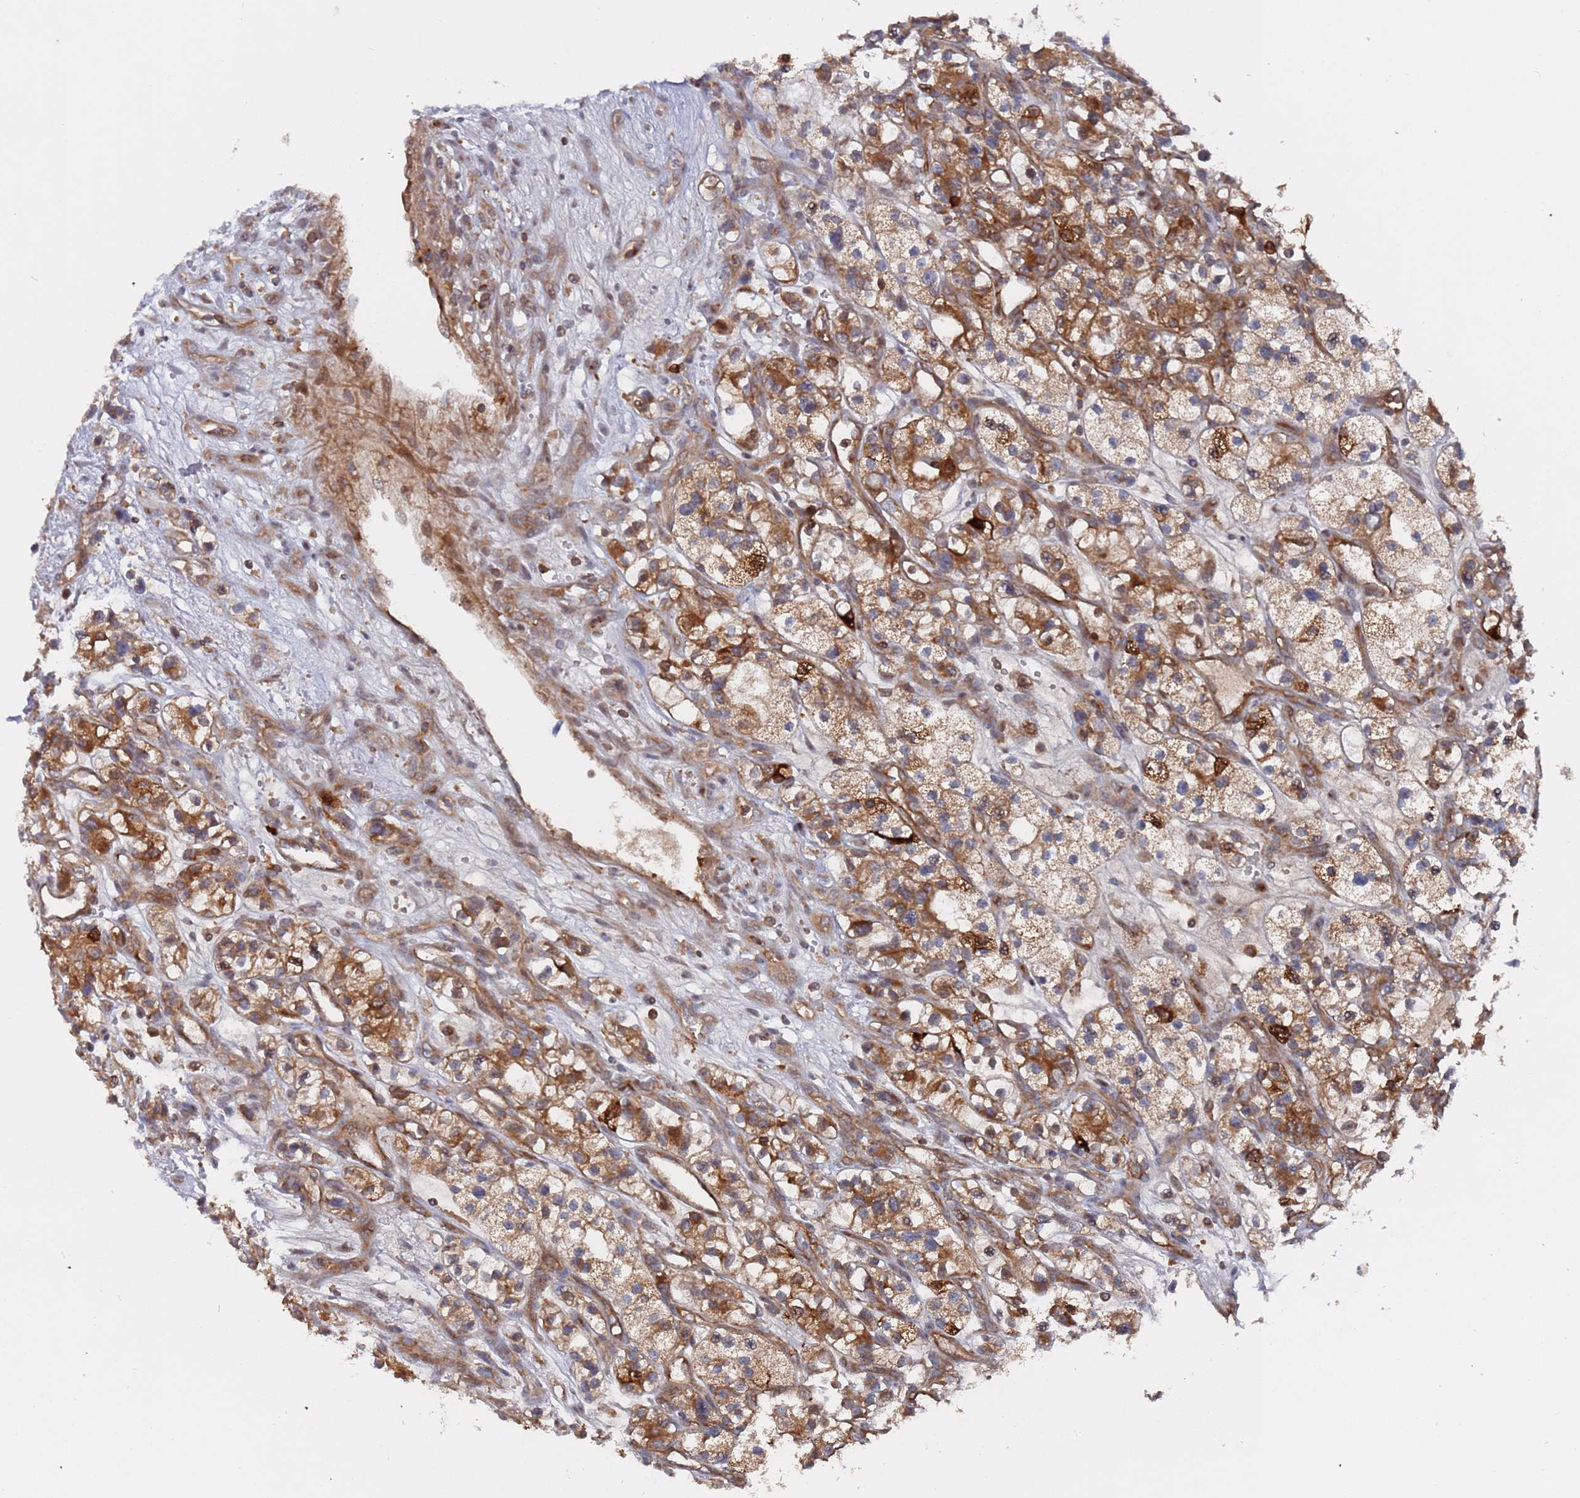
{"staining": {"intensity": "moderate", "quantity": ">75%", "location": "cytoplasmic/membranous"}, "tissue": "renal cancer", "cell_type": "Tumor cells", "image_type": "cancer", "snomed": [{"axis": "morphology", "description": "Adenocarcinoma, NOS"}, {"axis": "topography", "description": "Kidney"}], "caption": "Renal cancer (adenocarcinoma) was stained to show a protein in brown. There is medium levels of moderate cytoplasmic/membranous expression in about >75% of tumor cells.", "gene": "DDX60", "patient": {"sex": "female", "age": 57}}